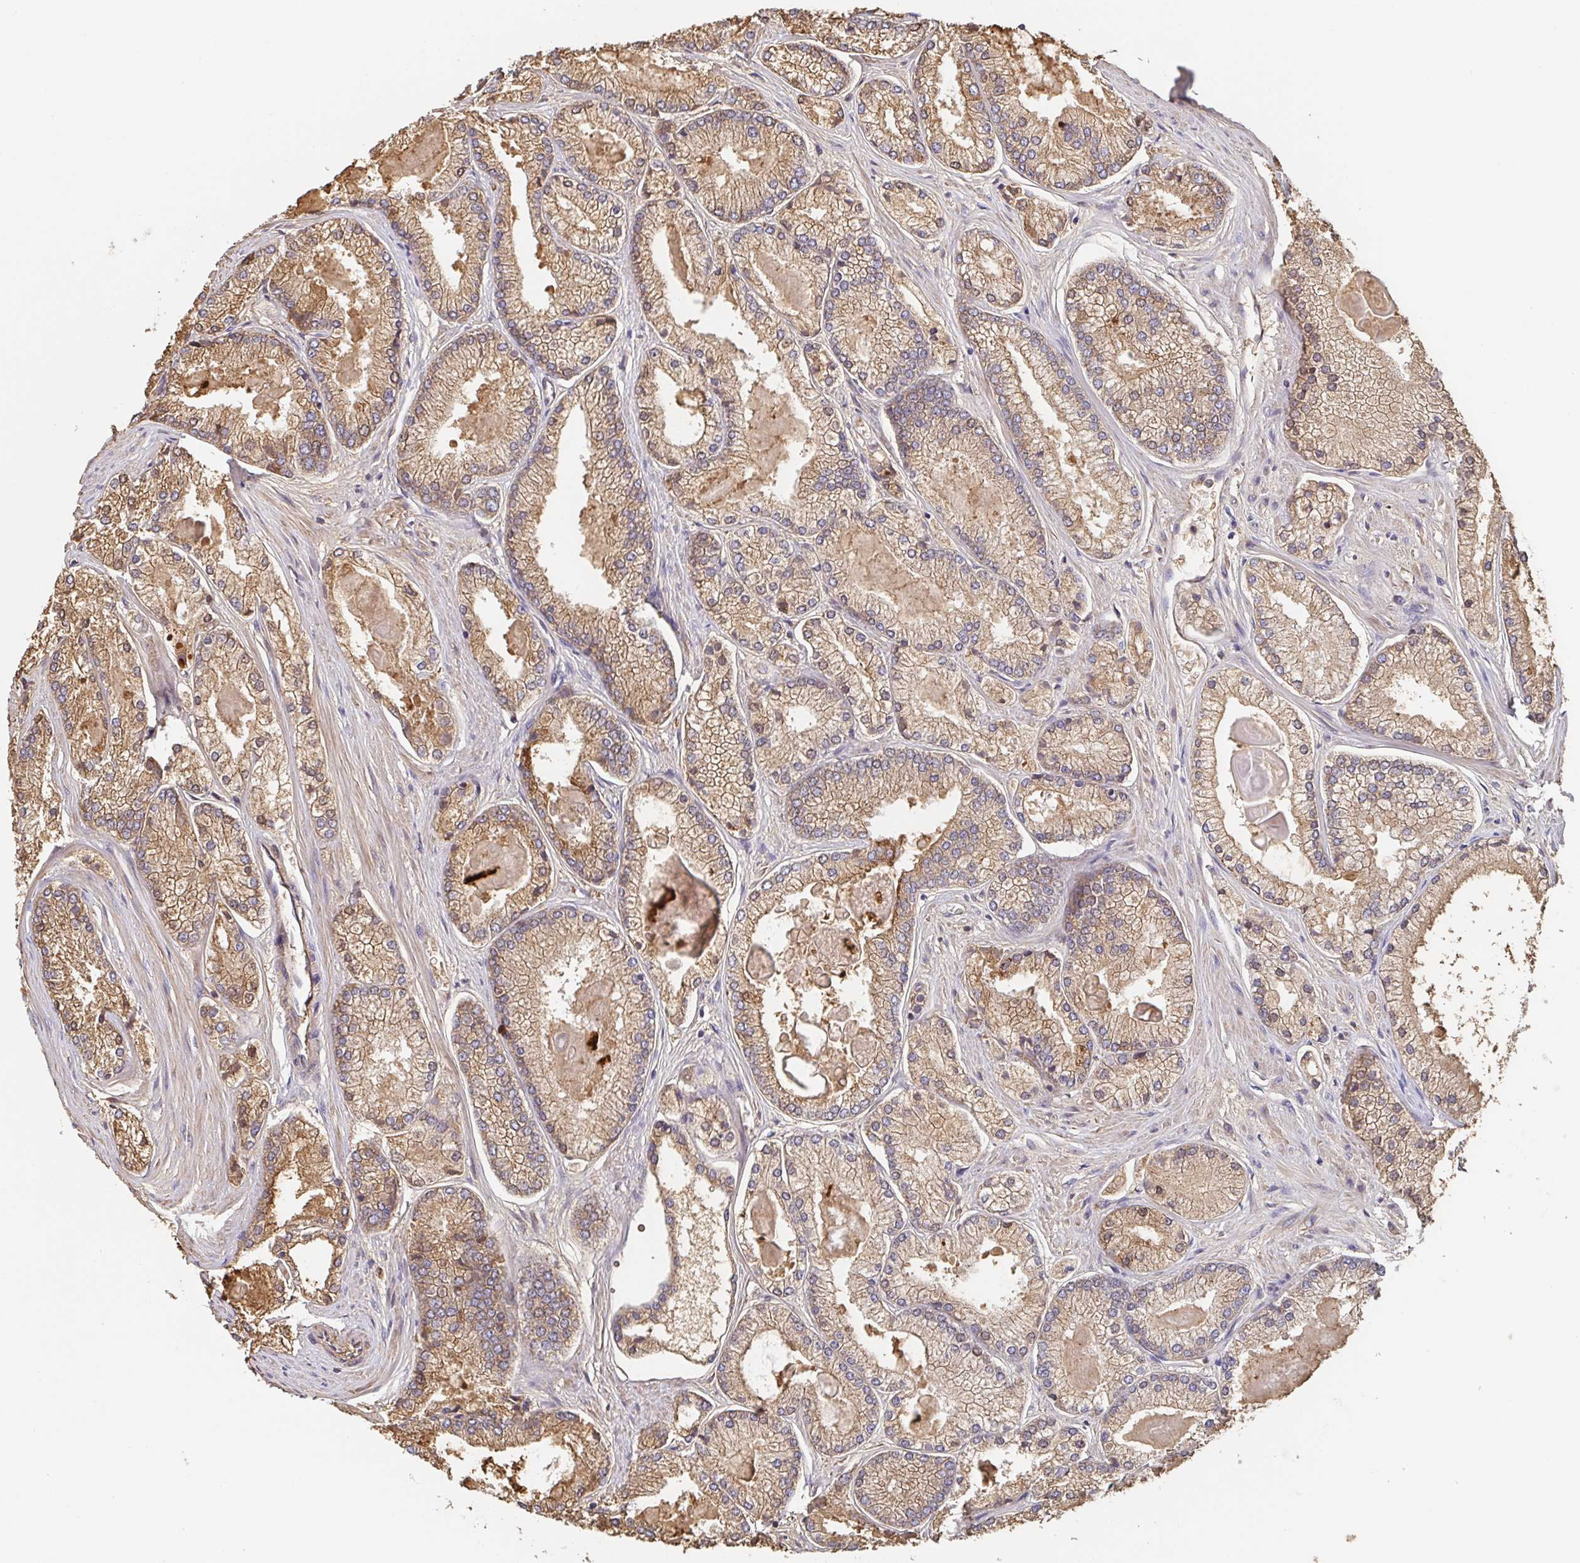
{"staining": {"intensity": "moderate", "quantity": ">75%", "location": "cytoplasmic/membranous"}, "tissue": "prostate cancer", "cell_type": "Tumor cells", "image_type": "cancer", "snomed": [{"axis": "morphology", "description": "Adenocarcinoma, High grade"}, {"axis": "topography", "description": "Prostate"}], "caption": "Approximately >75% of tumor cells in human prostate cancer exhibit moderate cytoplasmic/membranous protein expression as visualized by brown immunohistochemical staining.", "gene": "TUFT1", "patient": {"sex": "male", "age": 68}}